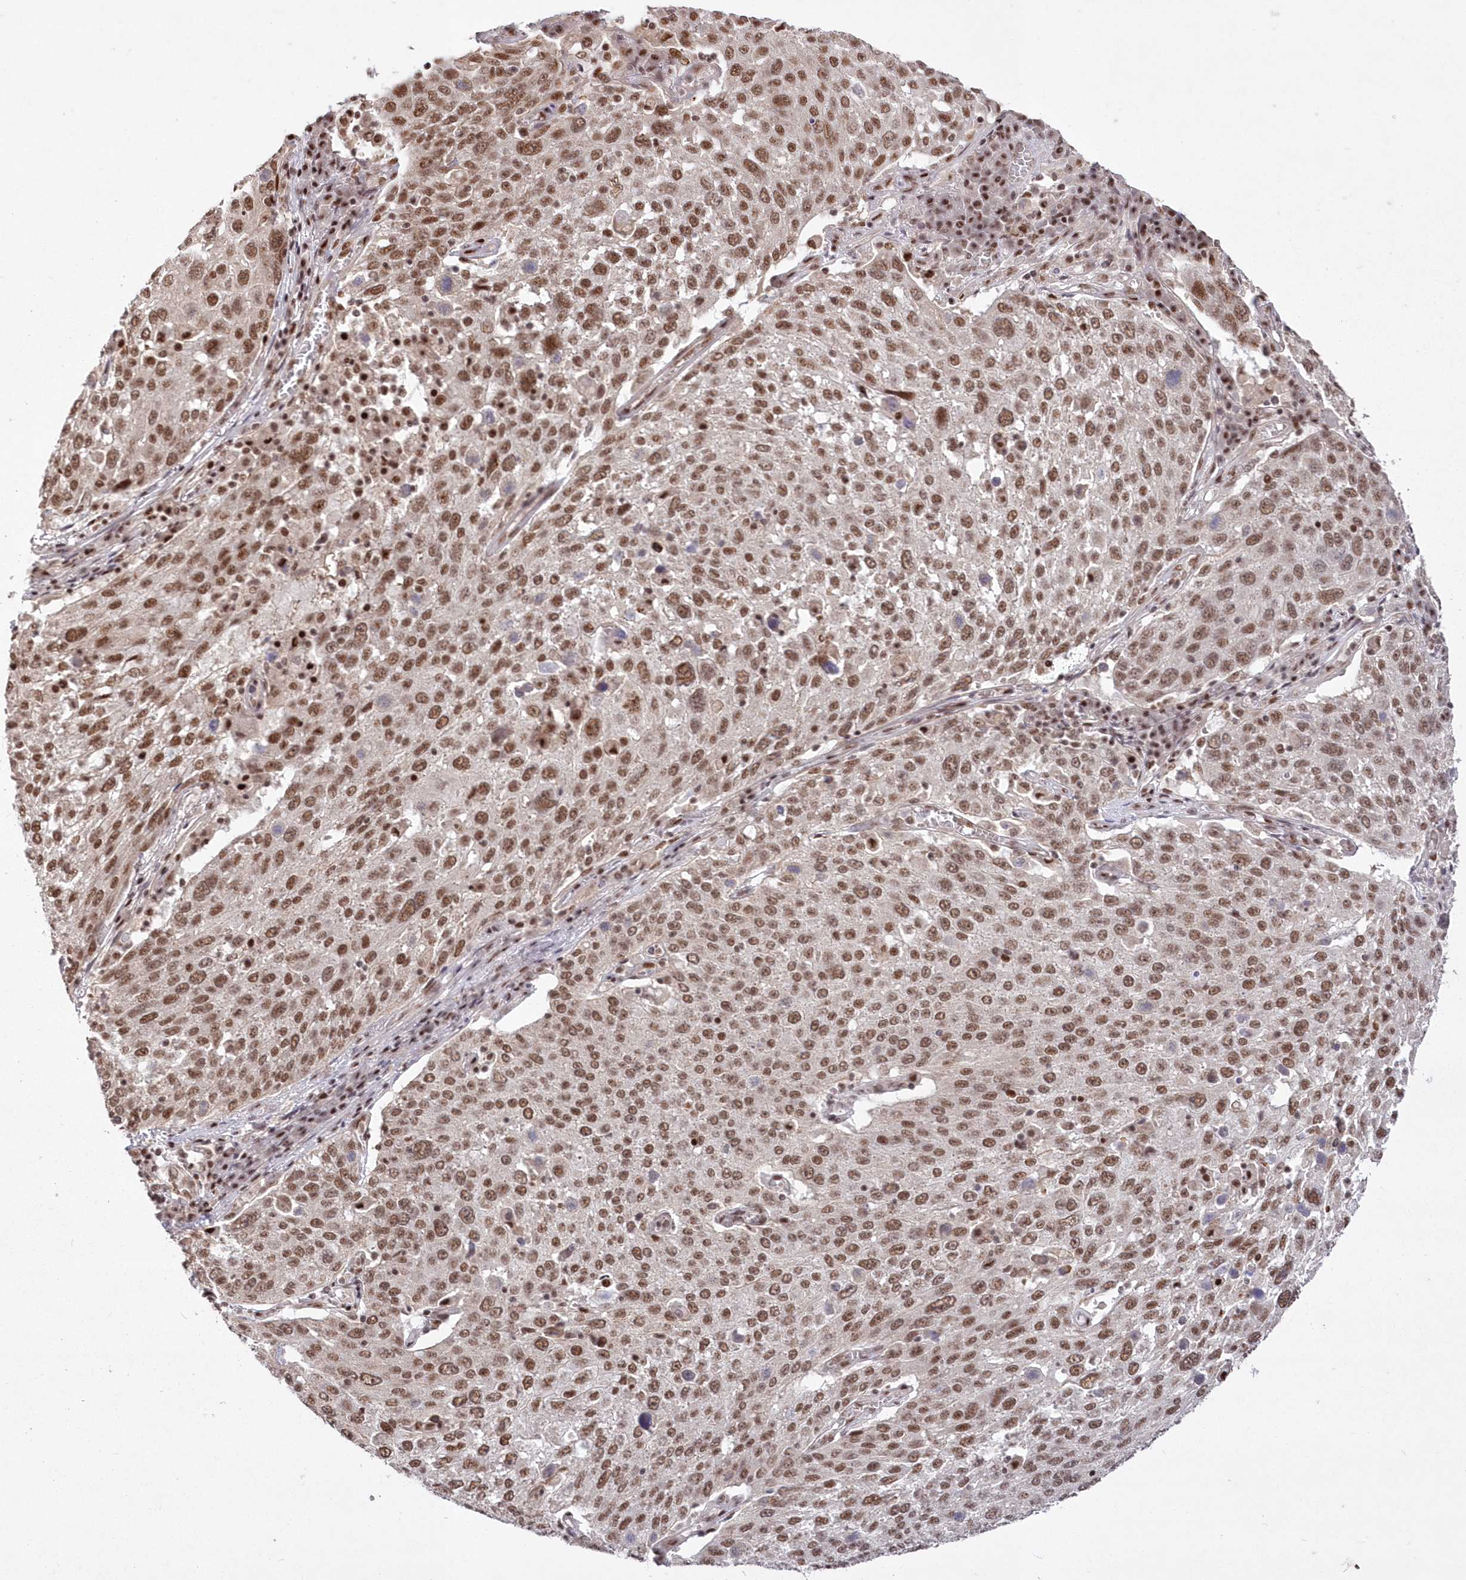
{"staining": {"intensity": "moderate", "quantity": ">75%", "location": "nuclear"}, "tissue": "lung cancer", "cell_type": "Tumor cells", "image_type": "cancer", "snomed": [{"axis": "morphology", "description": "Squamous cell carcinoma, NOS"}, {"axis": "topography", "description": "Lung"}], "caption": "Lung cancer (squamous cell carcinoma) stained for a protein reveals moderate nuclear positivity in tumor cells. (IHC, brightfield microscopy, high magnification).", "gene": "WBP1L", "patient": {"sex": "male", "age": 65}}